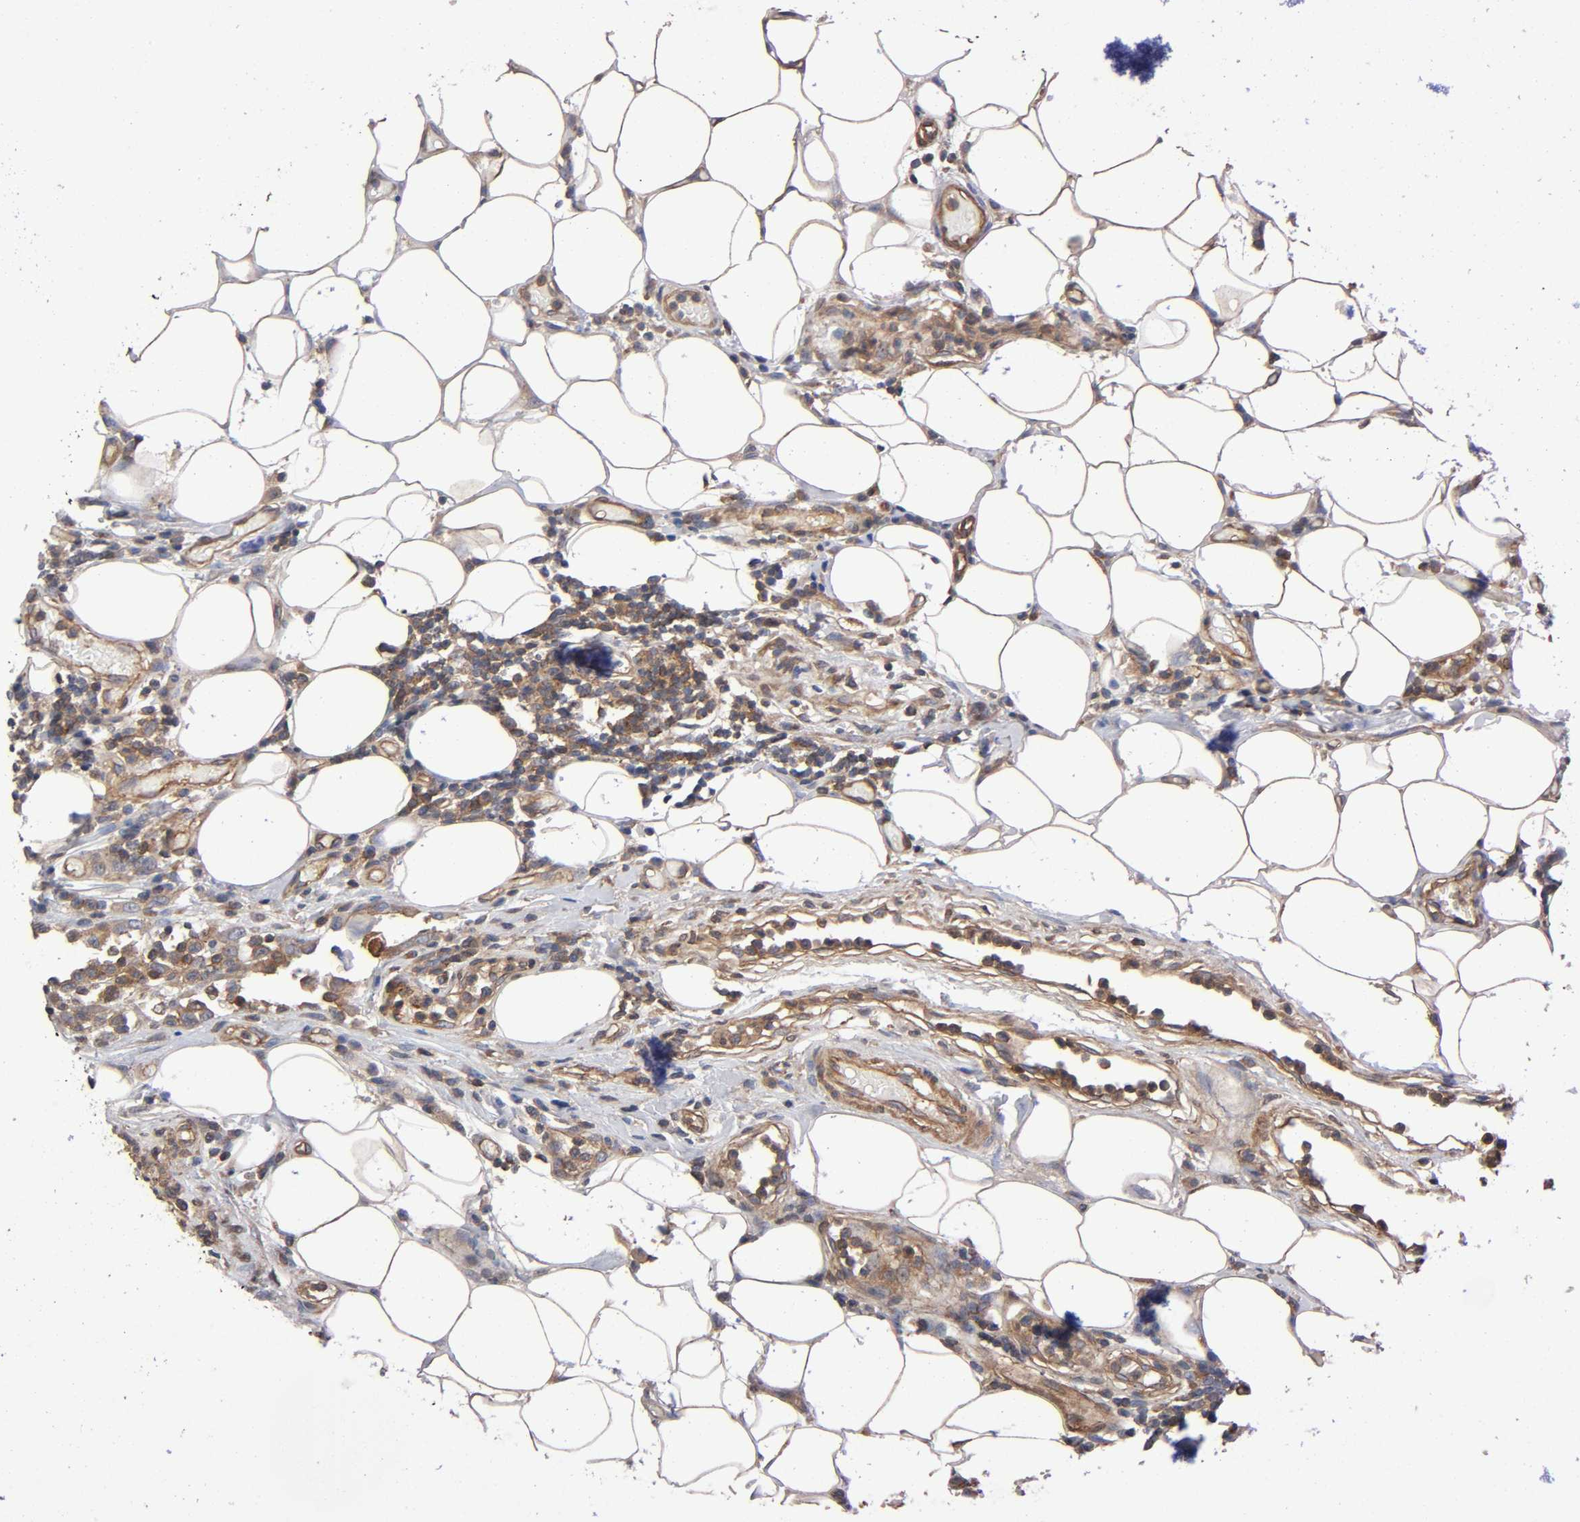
{"staining": {"intensity": "moderate", "quantity": ">75%", "location": "cytoplasmic/membranous"}, "tissue": "colorectal cancer", "cell_type": "Tumor cells", "image_type": "cancer", "snomed": [{"axis": "morphology", "description": "Adenocarcinoma, NOS"}, {"axis": "topography", "description": "Colon"}], "caption": "Moderate cytoplasmic/membranous staining is present in about >75% of tumor cells in colorectal adenocarcinoma. (DAB (3,3'-diaminobenzidine) IHC with brightfield microscopy, high magnification).", "gene": "LAMTOR2", "patient": {"sex": "female", "age": 86}}